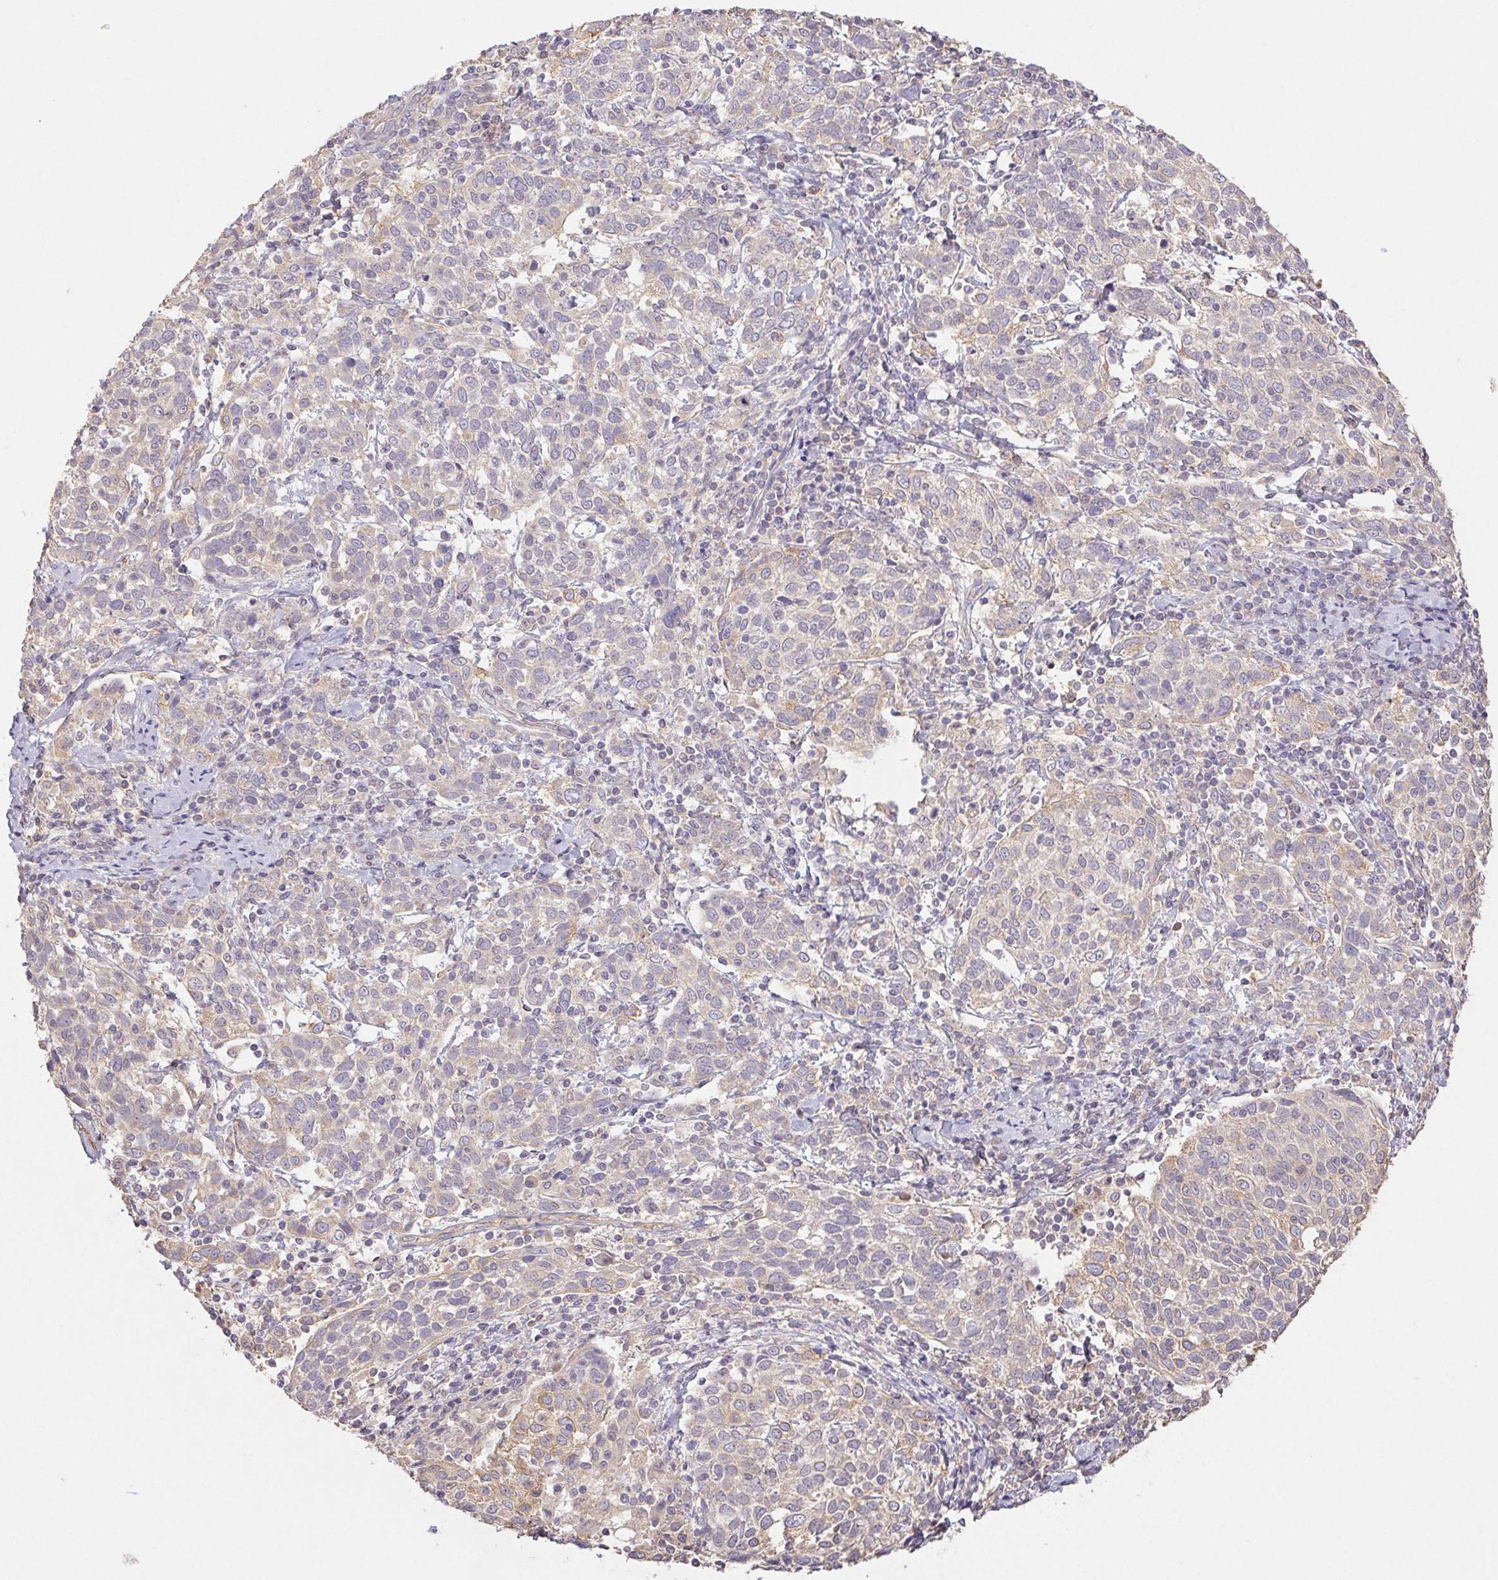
{"staining": {"intensity": "weak", "quantity": "<25%", "location": "cytoplasmic/membranous"}, "tissue": "cervical cancer", "cell_type": "Tumor cells", "image_type": "cancer", "snomed": [{"axis": "morphology", "description": "Squamous cell carcinoma, NOS"}, {"axis": "topography", "description": "Cervix"}], "caption": "This is a histopathology image of IHC staining of squamous cell carcinoma (cervical), which shows no positivity in tumor cells.", "gene": "RAB11A", "patient": {"sex": "female", "age": 61}}